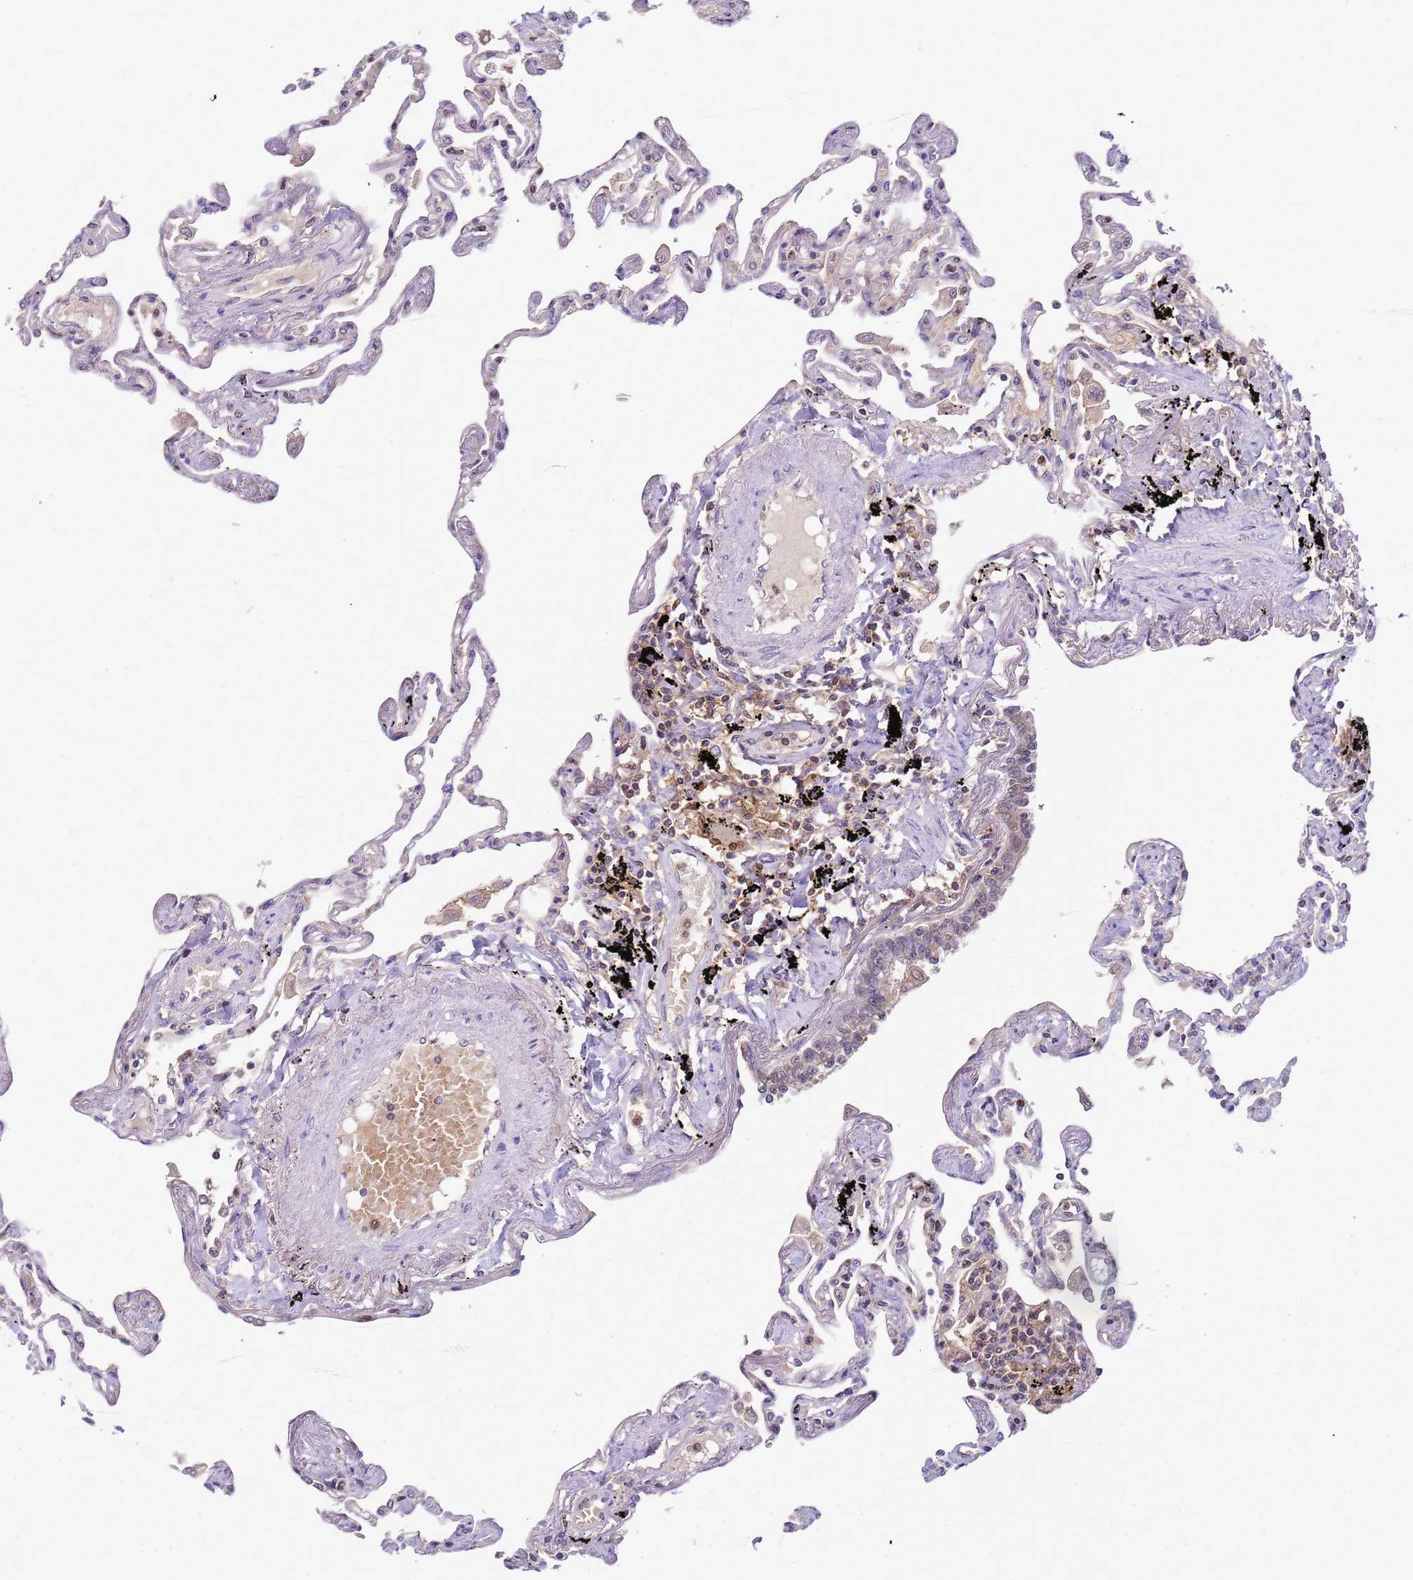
{"staining": {"intensity": "weak", "quantity": "25%-75%", "location": "nuclear"}, "tissue": "lung", "cell_type": "Alveolar cells", "image_type": "normal", "snomed": [{"axis": "morphology", "description": "Normal tissue, NOS"}, {"axis": "topography", "description": "Lung"}], "caption": "Unremarkable lung displays weak nuclear expression in approximately 25%-75% of alveolar cells, visualized by immunohistochemistry. (Brightfield microscopy of DAB IHC at high magnification).", "gene": "CD53", "patient": {"sex": "female", "age": 67}}